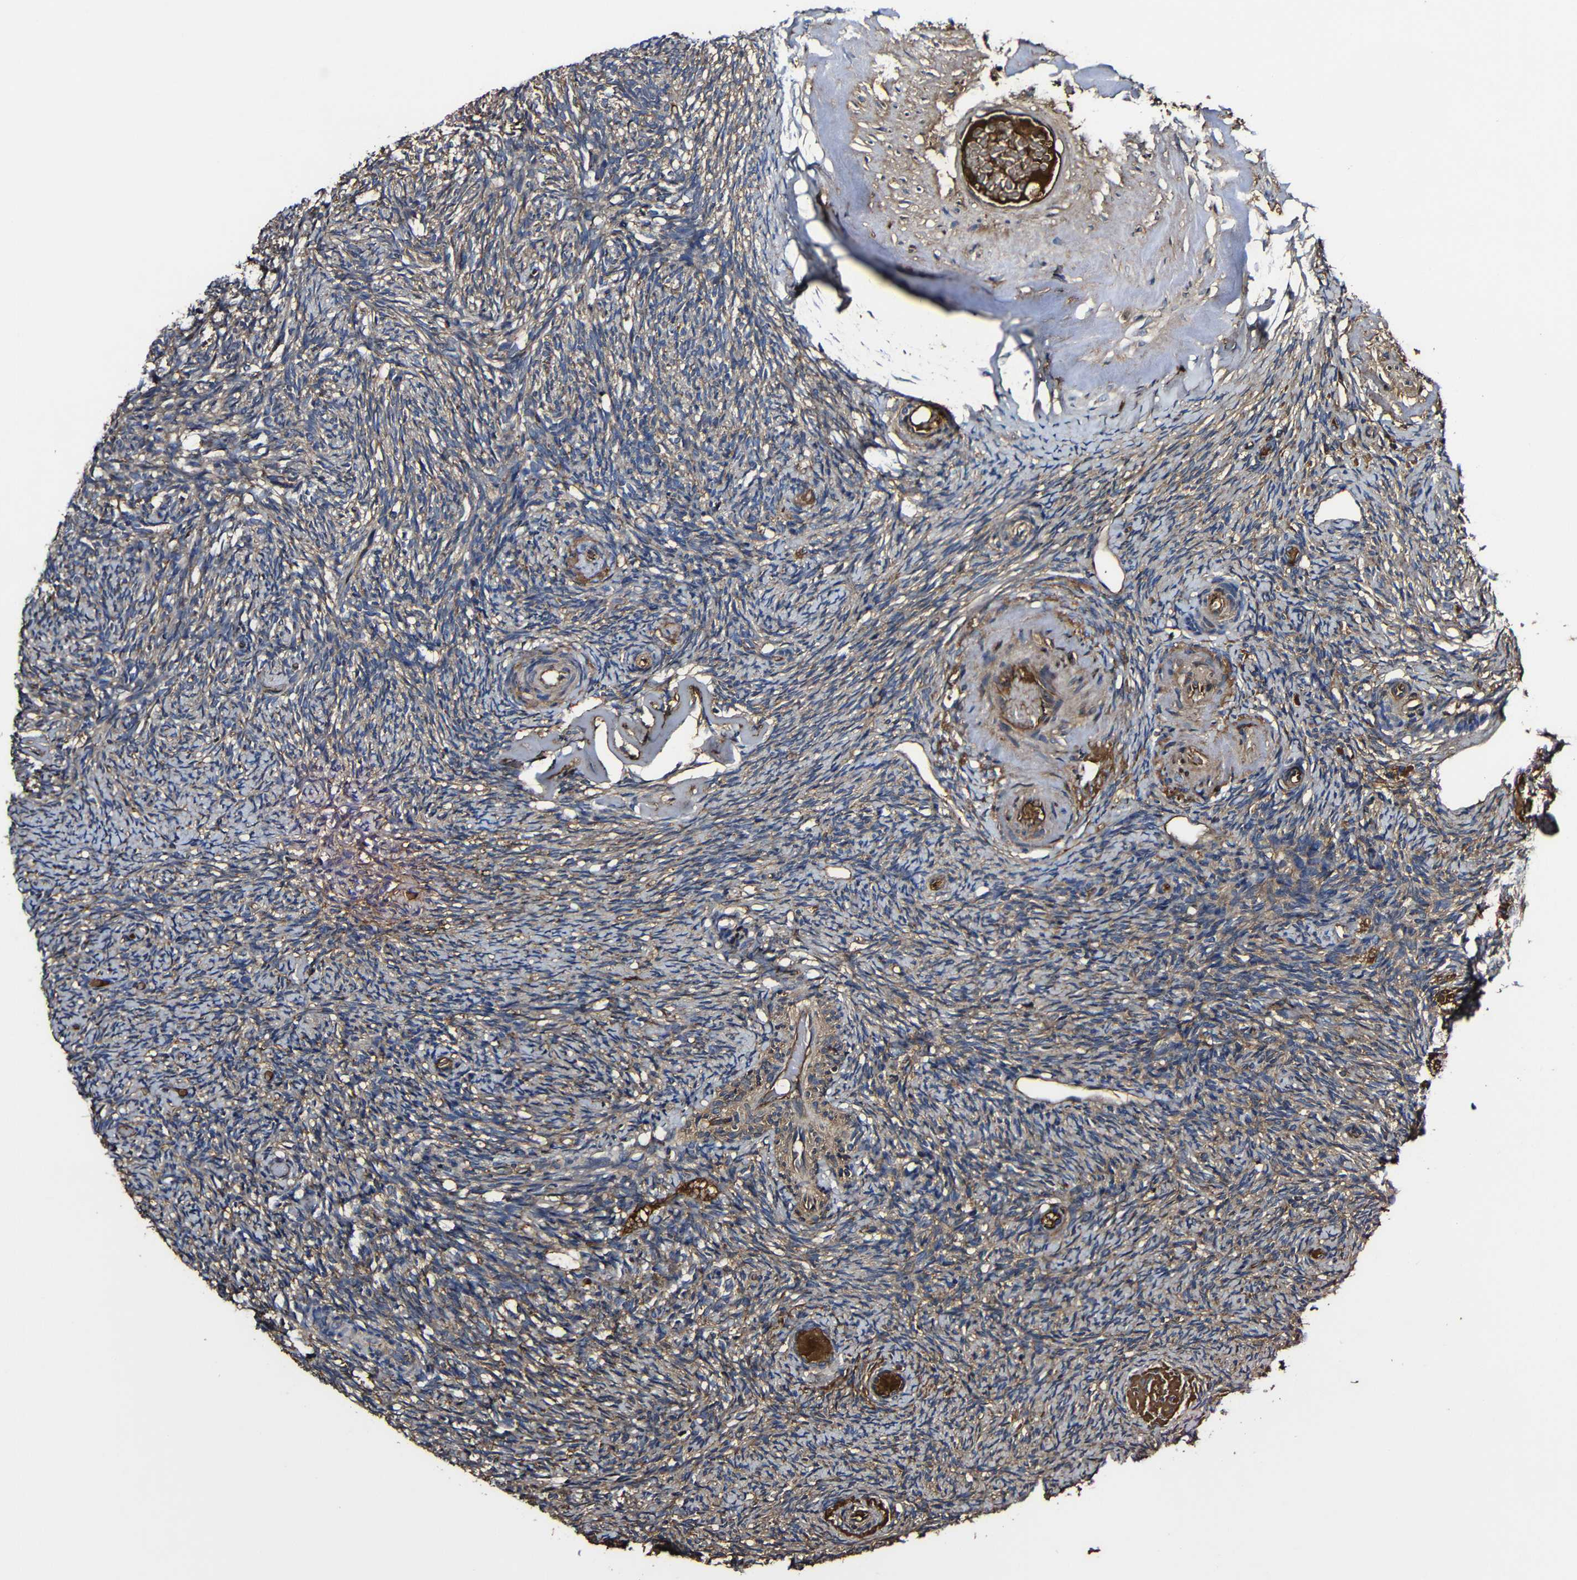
{"staining": {"intensity": "strong", "quantity": ">75%", "location": "cytoplasmic/membranous"}, "tissue": "ovary", "cell_type": "Follicle cells", "image_type": "normal", "snomed": [{"axis": "morphology", "description": "Normal tissue, NOS"}, {"axis": "topography", "description": "Ovary"}], "caption": "About >75% of follicle cells in normal ovary demonstrate strong cytoplasmic/membranous protein staining as visualized by brown immunohistochemical staining.", "gene": "MSN", "patient": {"sex": "female", "age": 60}}